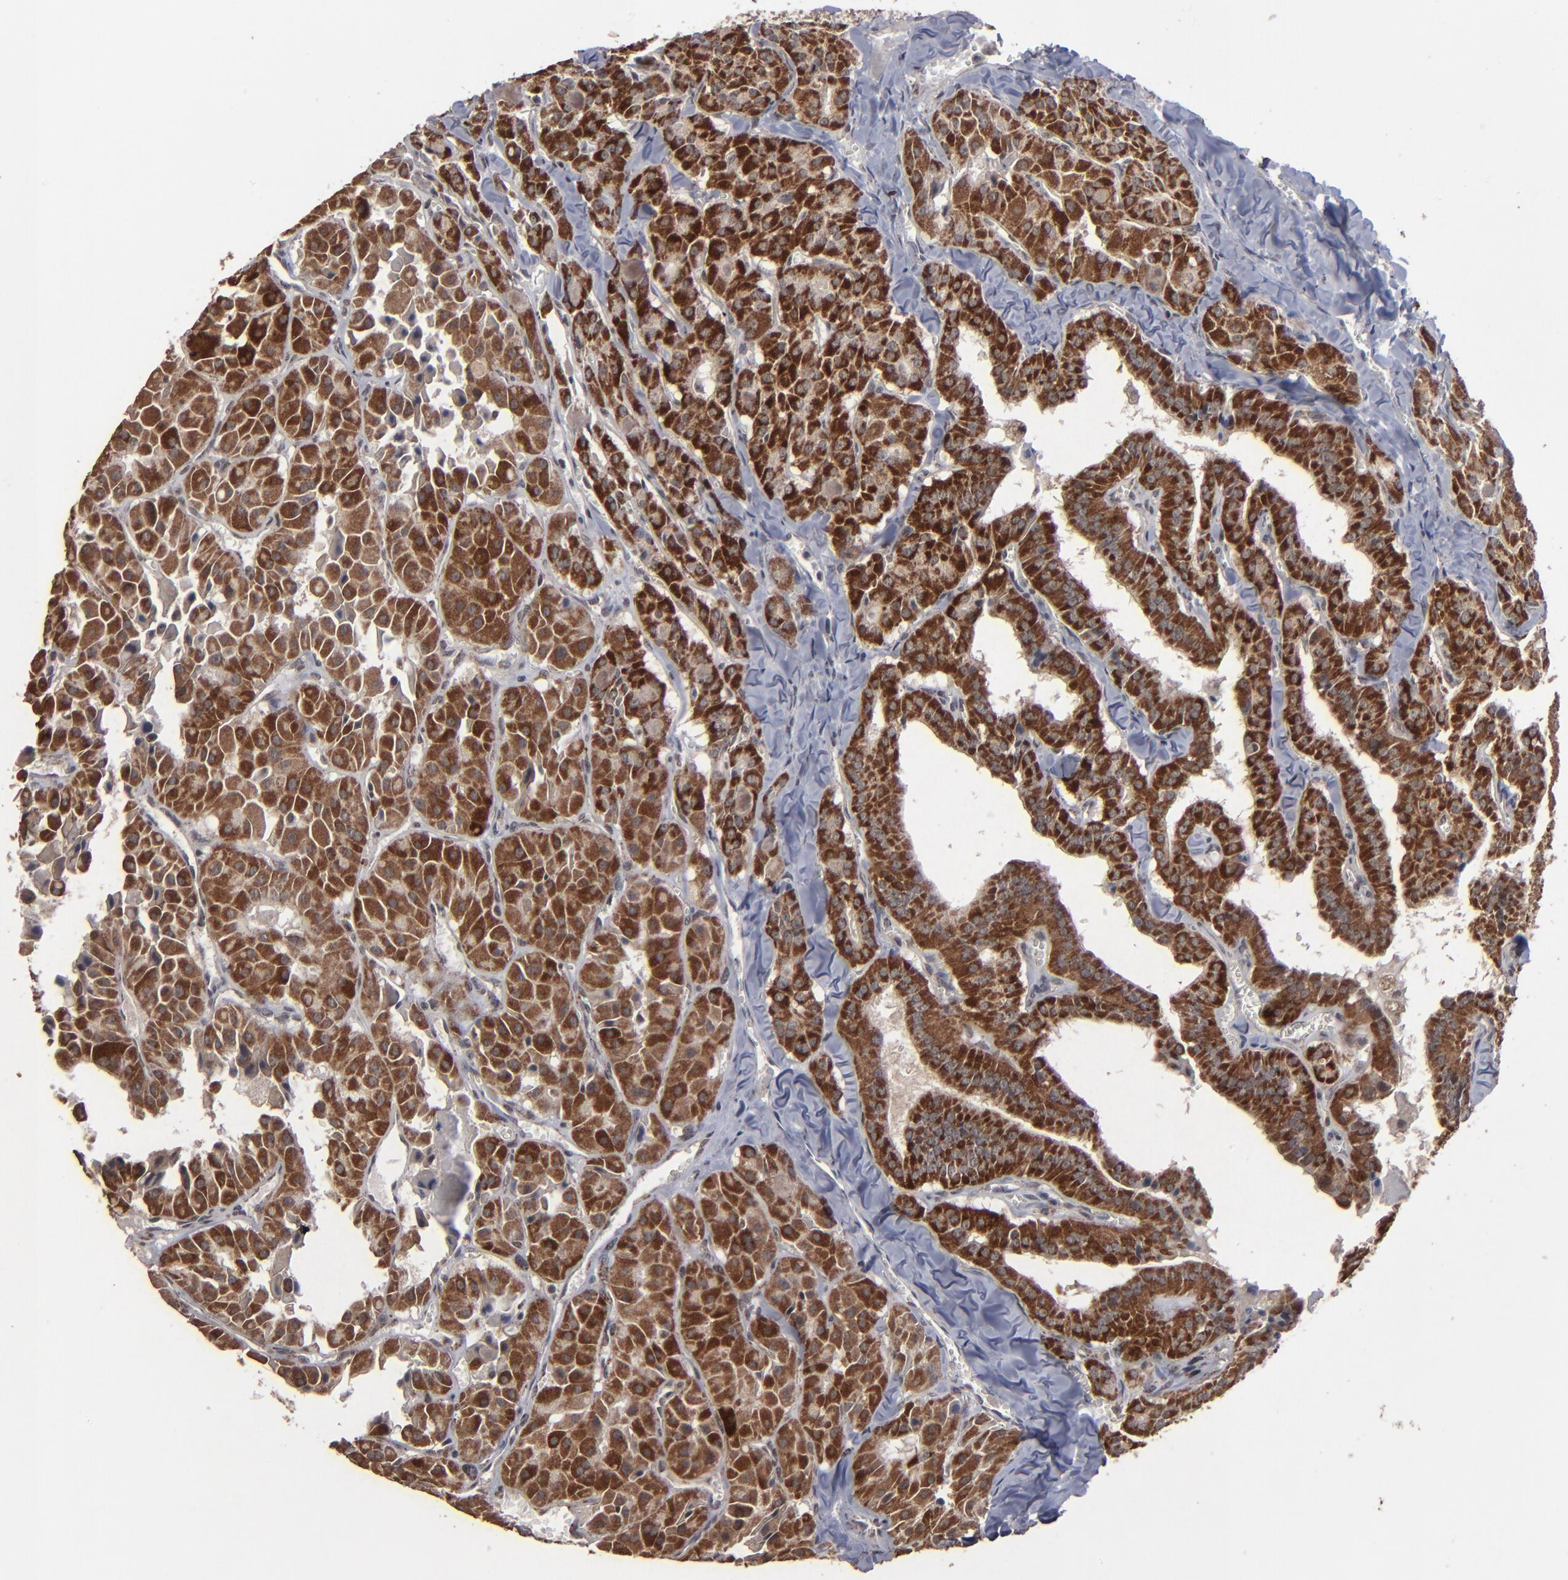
{"staining": {"intensity": "strong", "quantity": ">75%", "location": "cytoplasmic/membranous"}, "tissue": "thyroid cancer", "cell_type": "Tumor cells", "image_type": "cancer", "snomed": [{"axis": "morphology", "description": "Carcinoma, NOS"}, {"axis": "topography", "description": "Thyroid gland"}], "caption": "Strong cytoplasmic/membranous expression for a protein is seen in about >75% of tumor cells of thyroid cancer using immunohistochemistry.", "gene": "BNIP3", "patient": {"sex": "male", "age": 76}}